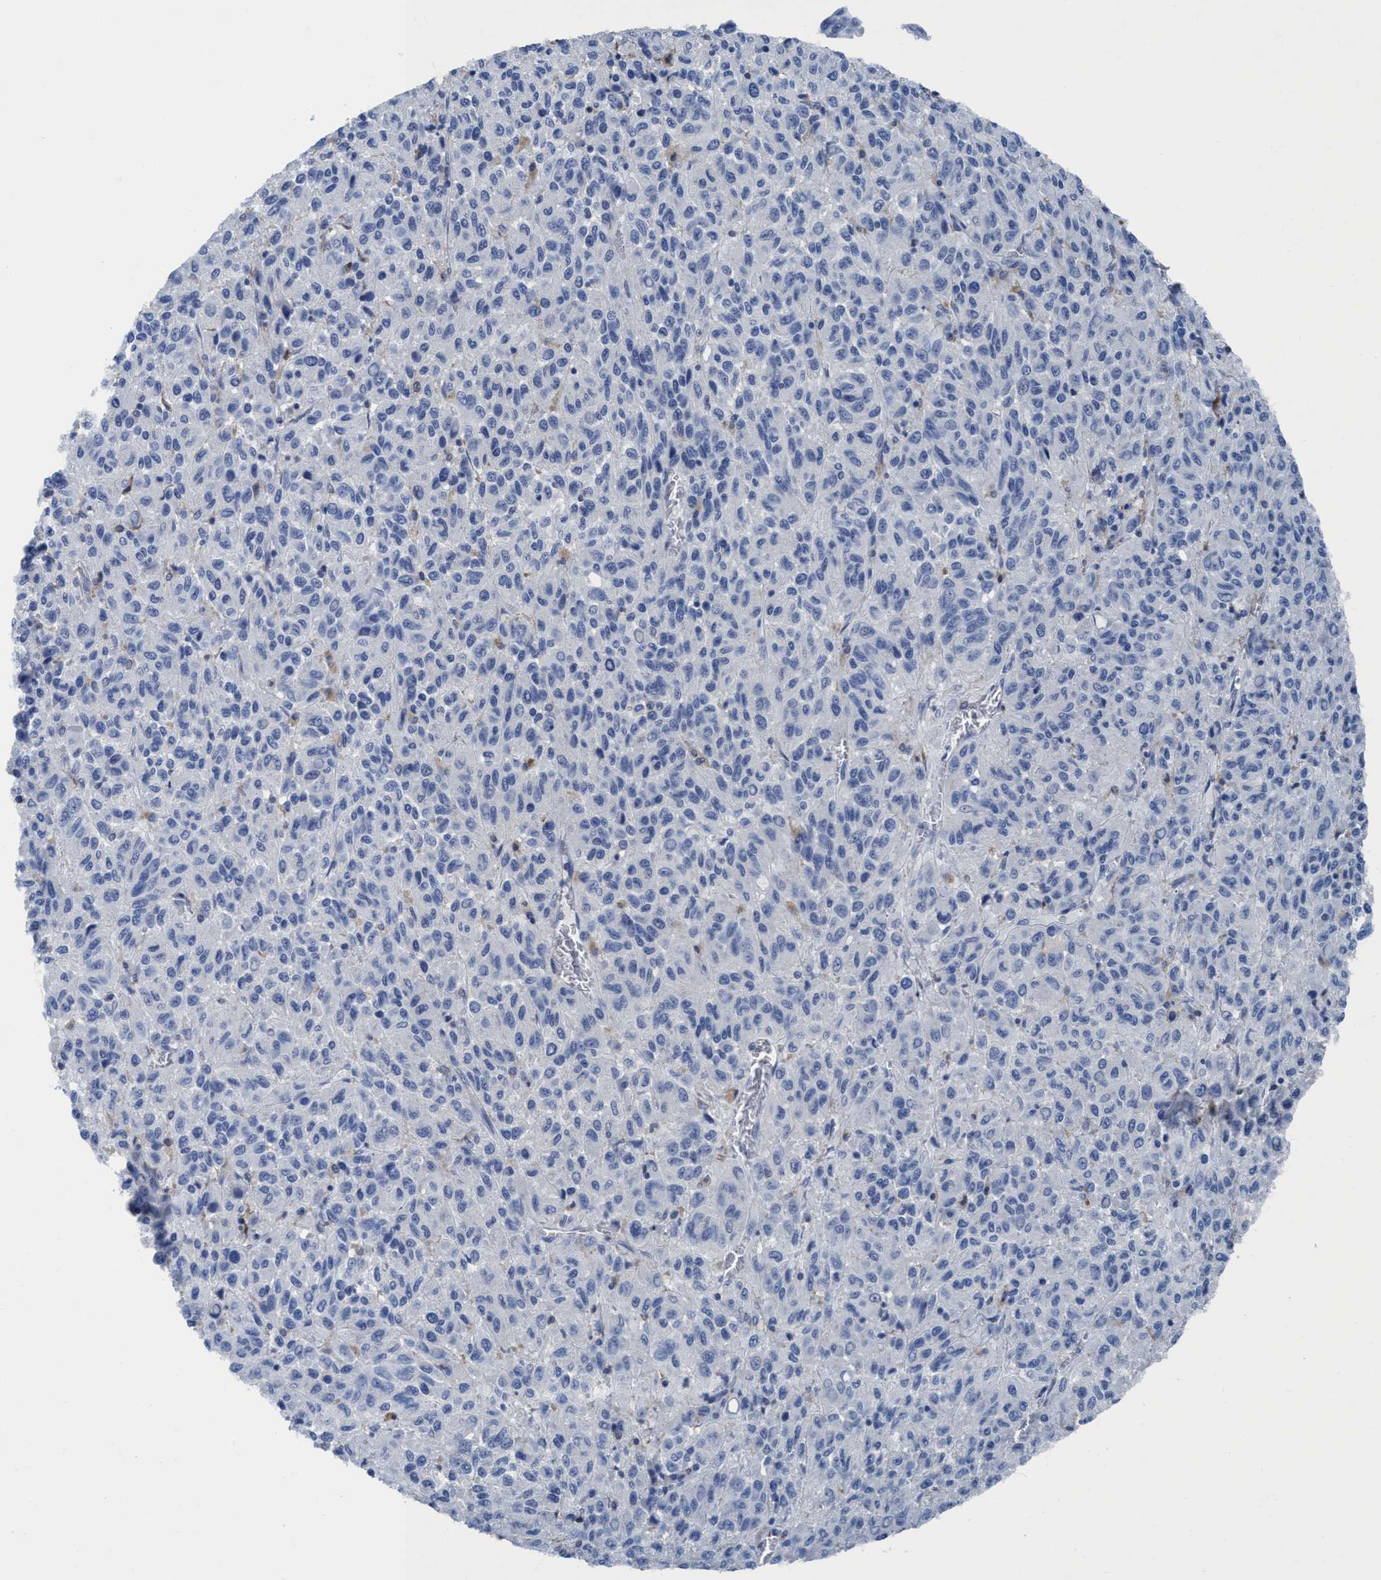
{"staining": {"intensity": "negative", "quantity": "none", "location": "none"}, "tissue": "melanoma", "cell_type": "Tumor cells", "image_type": "cancer", "snomed": [{"axis": "morphology", "description": "Malignant melanoma, Metastatic site"}, {"axis": "topography", "description": "Lung"}], "caption": "This is an immunohistochemistry (IHC) micrograph of human malignant melanoma (metastatic site). There is no positivity in tumor cells.", "gene": "DNAI1", "patient": {"sex": "male", "age": 64}}